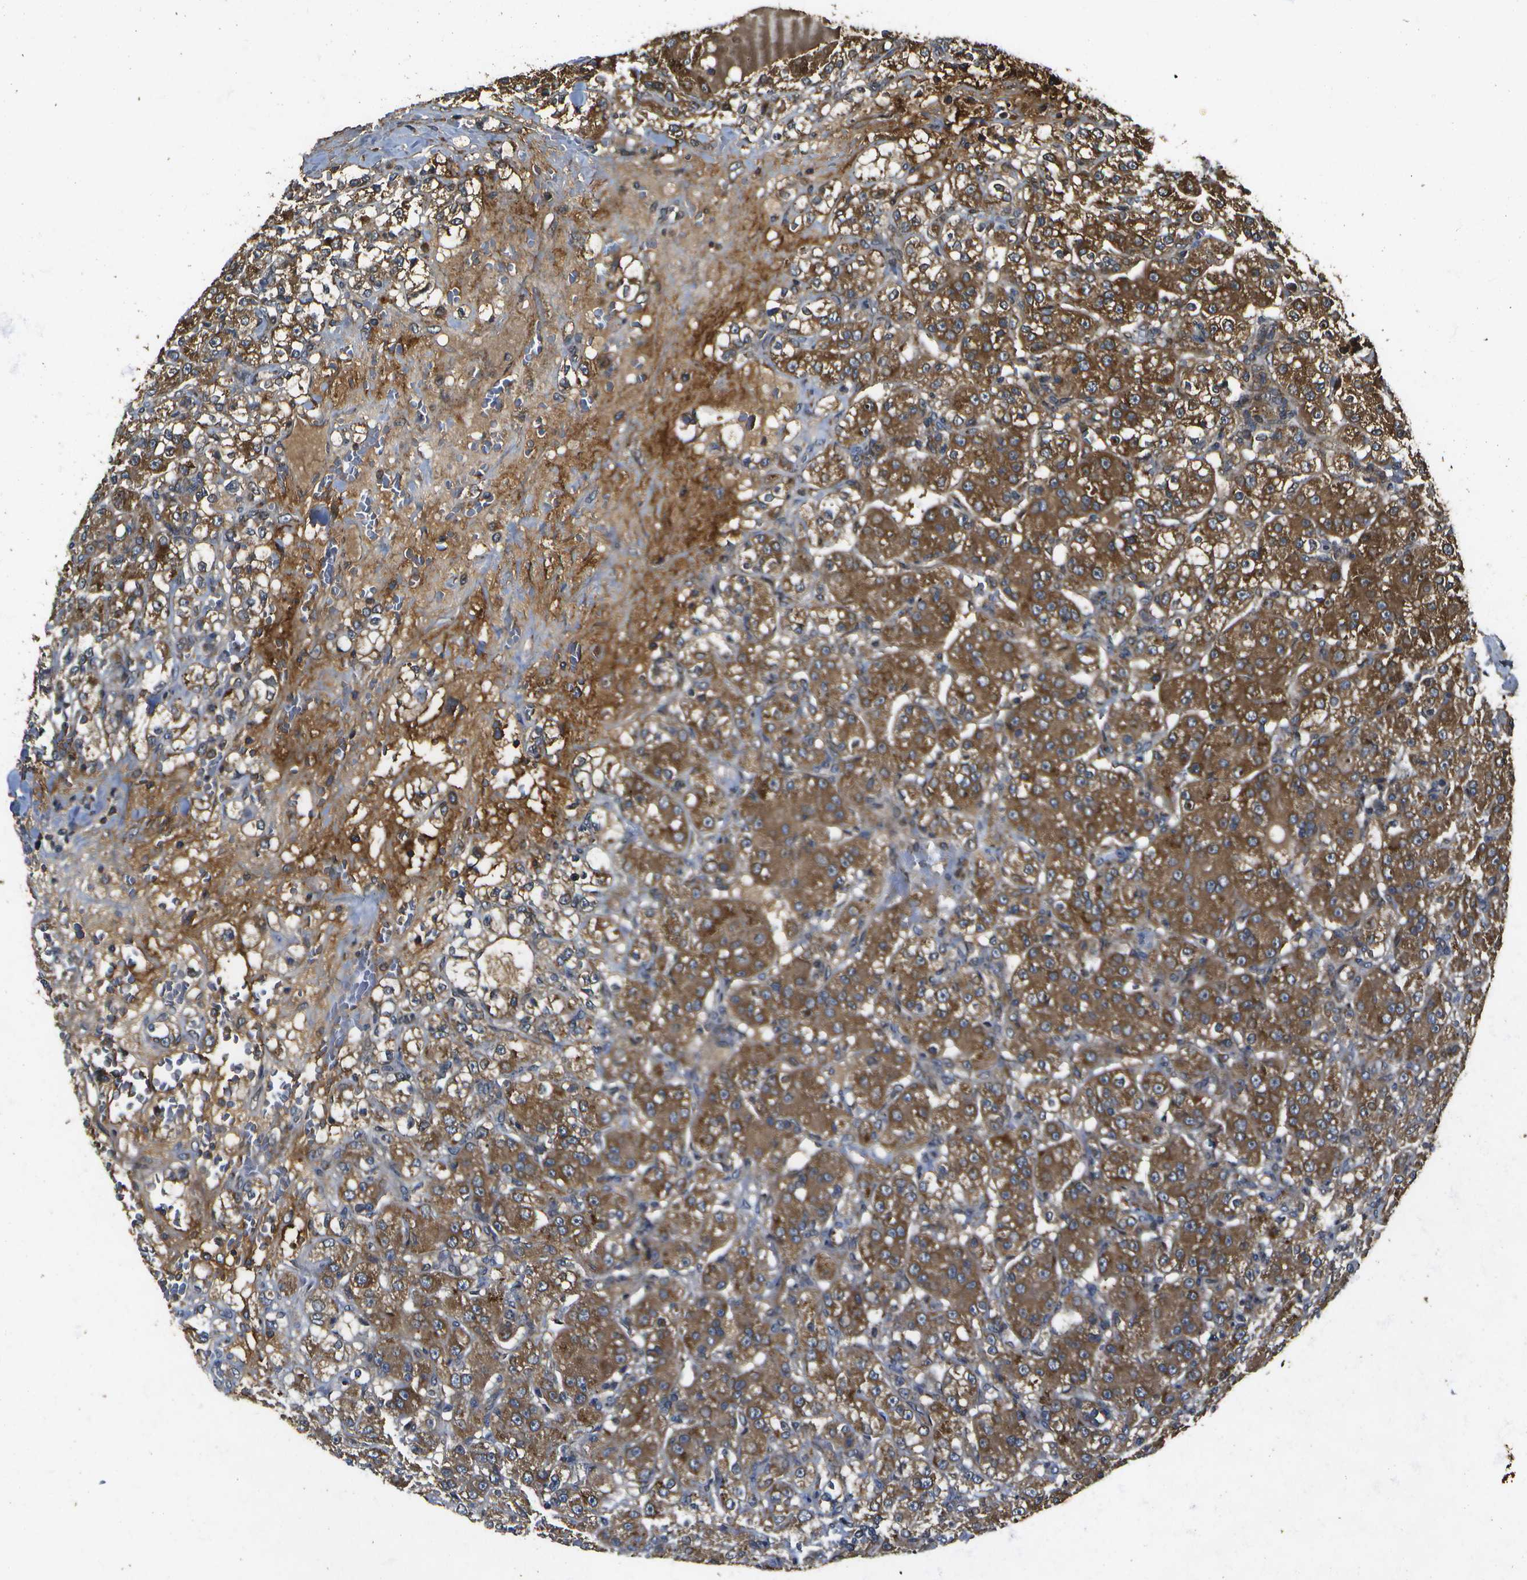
{"staining": {"intensity": "moderate", "quantity": ">75%", "location": "cytoplasmic/membranous"}, "tissue": "renal cancer", "cell_type": "Tumor cells", "image_type": "cancer", "snomed": [{"axis": "morphology", "description": "Normal tissue, NOS"}, {"axis": "morphology", "description": "Adenocarcinoma, NOS"}, {"axis": "topography", "description": "Kidney"}], "caption": "Immunohistochemical staining of human renal cancer displays medium levels of moderate cytoplasmic/membranous expression in about >75% of tumor cells. Using DAB (brown) and hematoxylin (blue) stains, captured at high magnification using brightfield microscopy.", "gene": "HFE", "patient": {"sex": "male", "age": 61}}